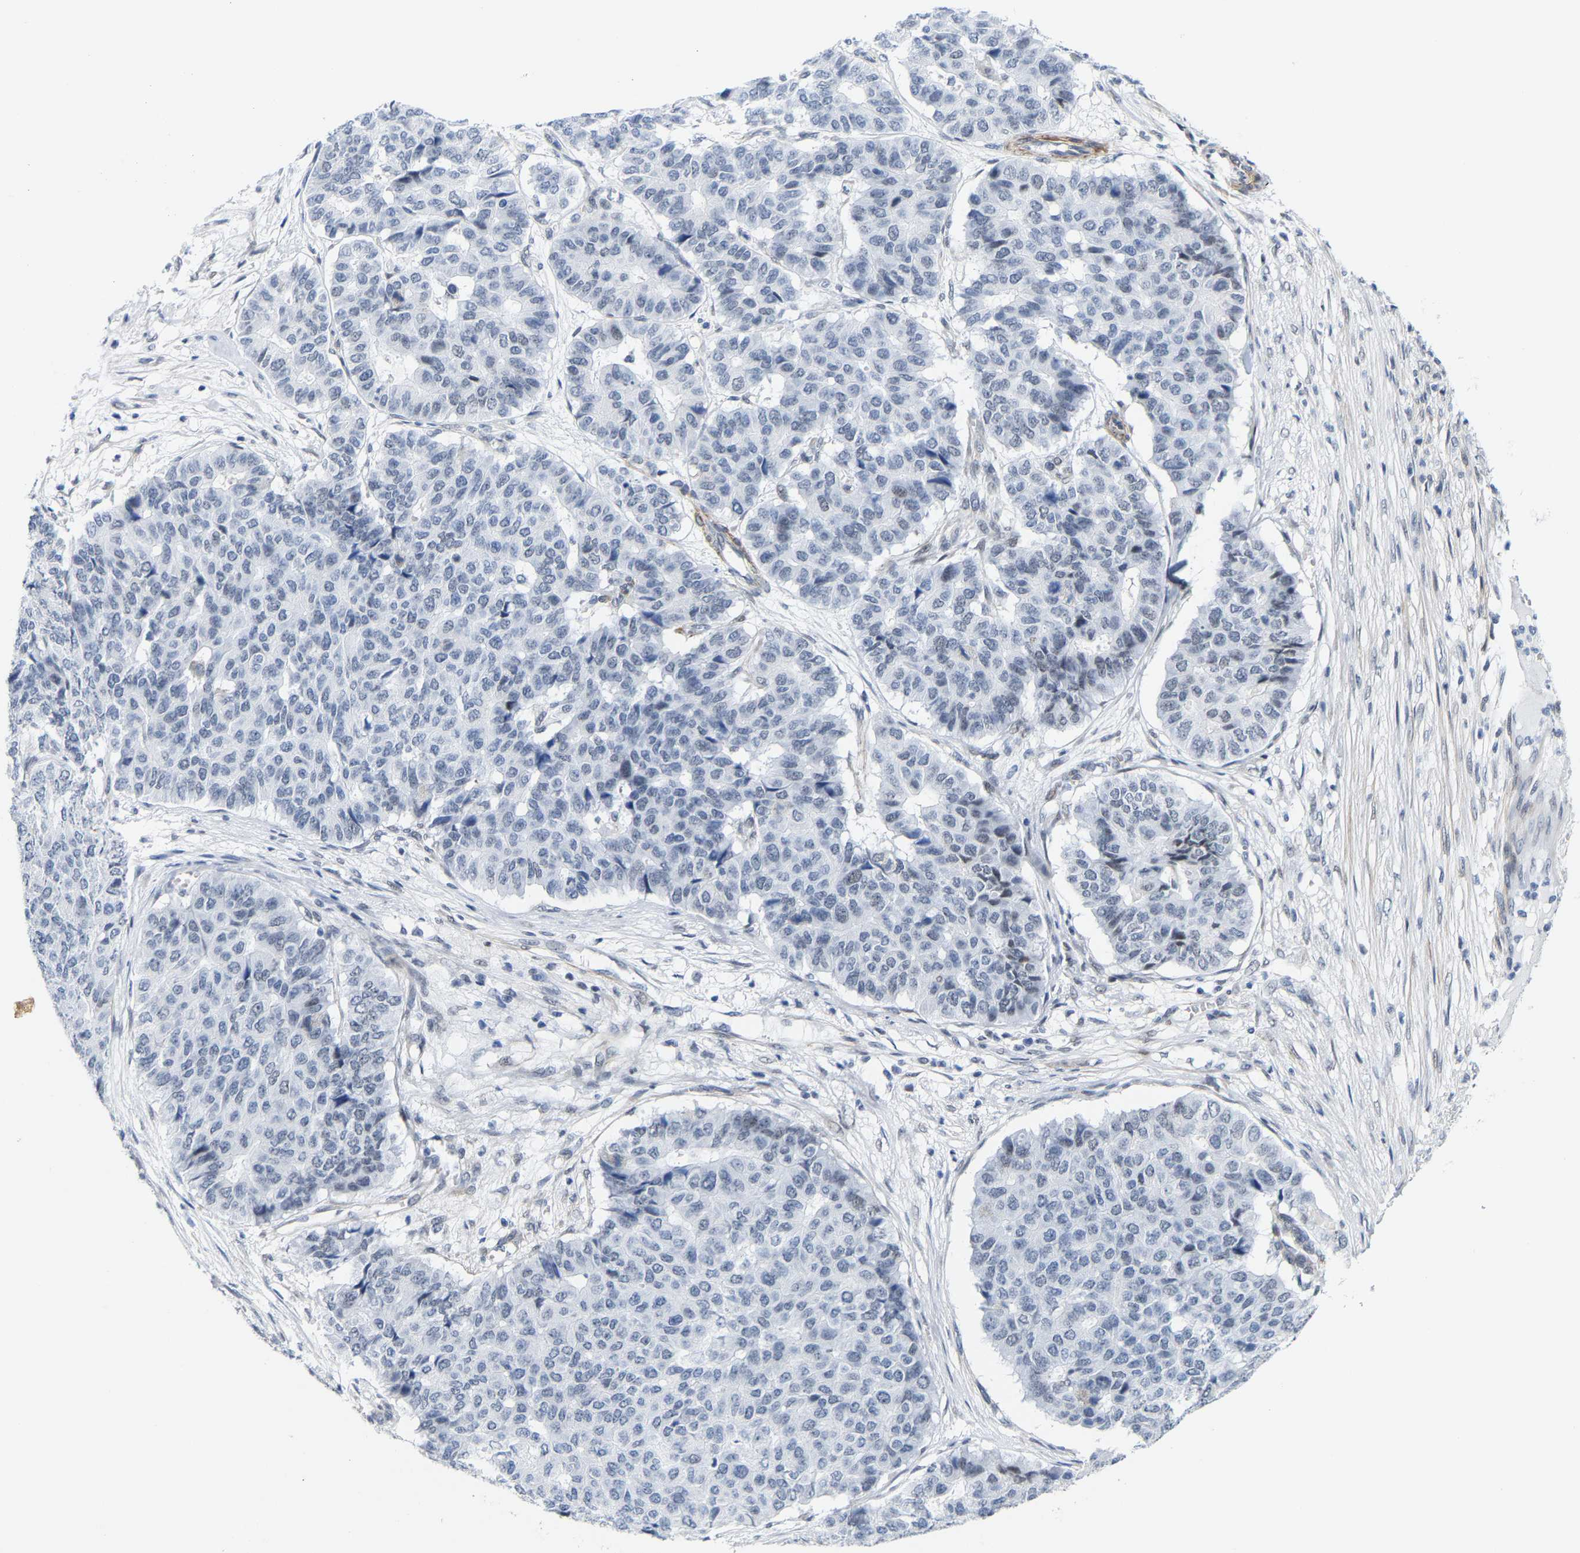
{"staining": {"intensity": "negative", "quantity": "none", "location": "none"}, "tissue": "pancreatic cancer", "cell_type": "Tumor cells", "image_type": "cancer", "snomed": [{"axis": "morphology", "description": "Adenocarcinoma, NOS"}, {"axis": "topography", "description": "Pancreas"}], "caption": "Tumor cells show no significant positivity in adenocarcinoma (pancreatic).", "gene": "FAM180A", "patient": {"sex": "male", "age": 50}}